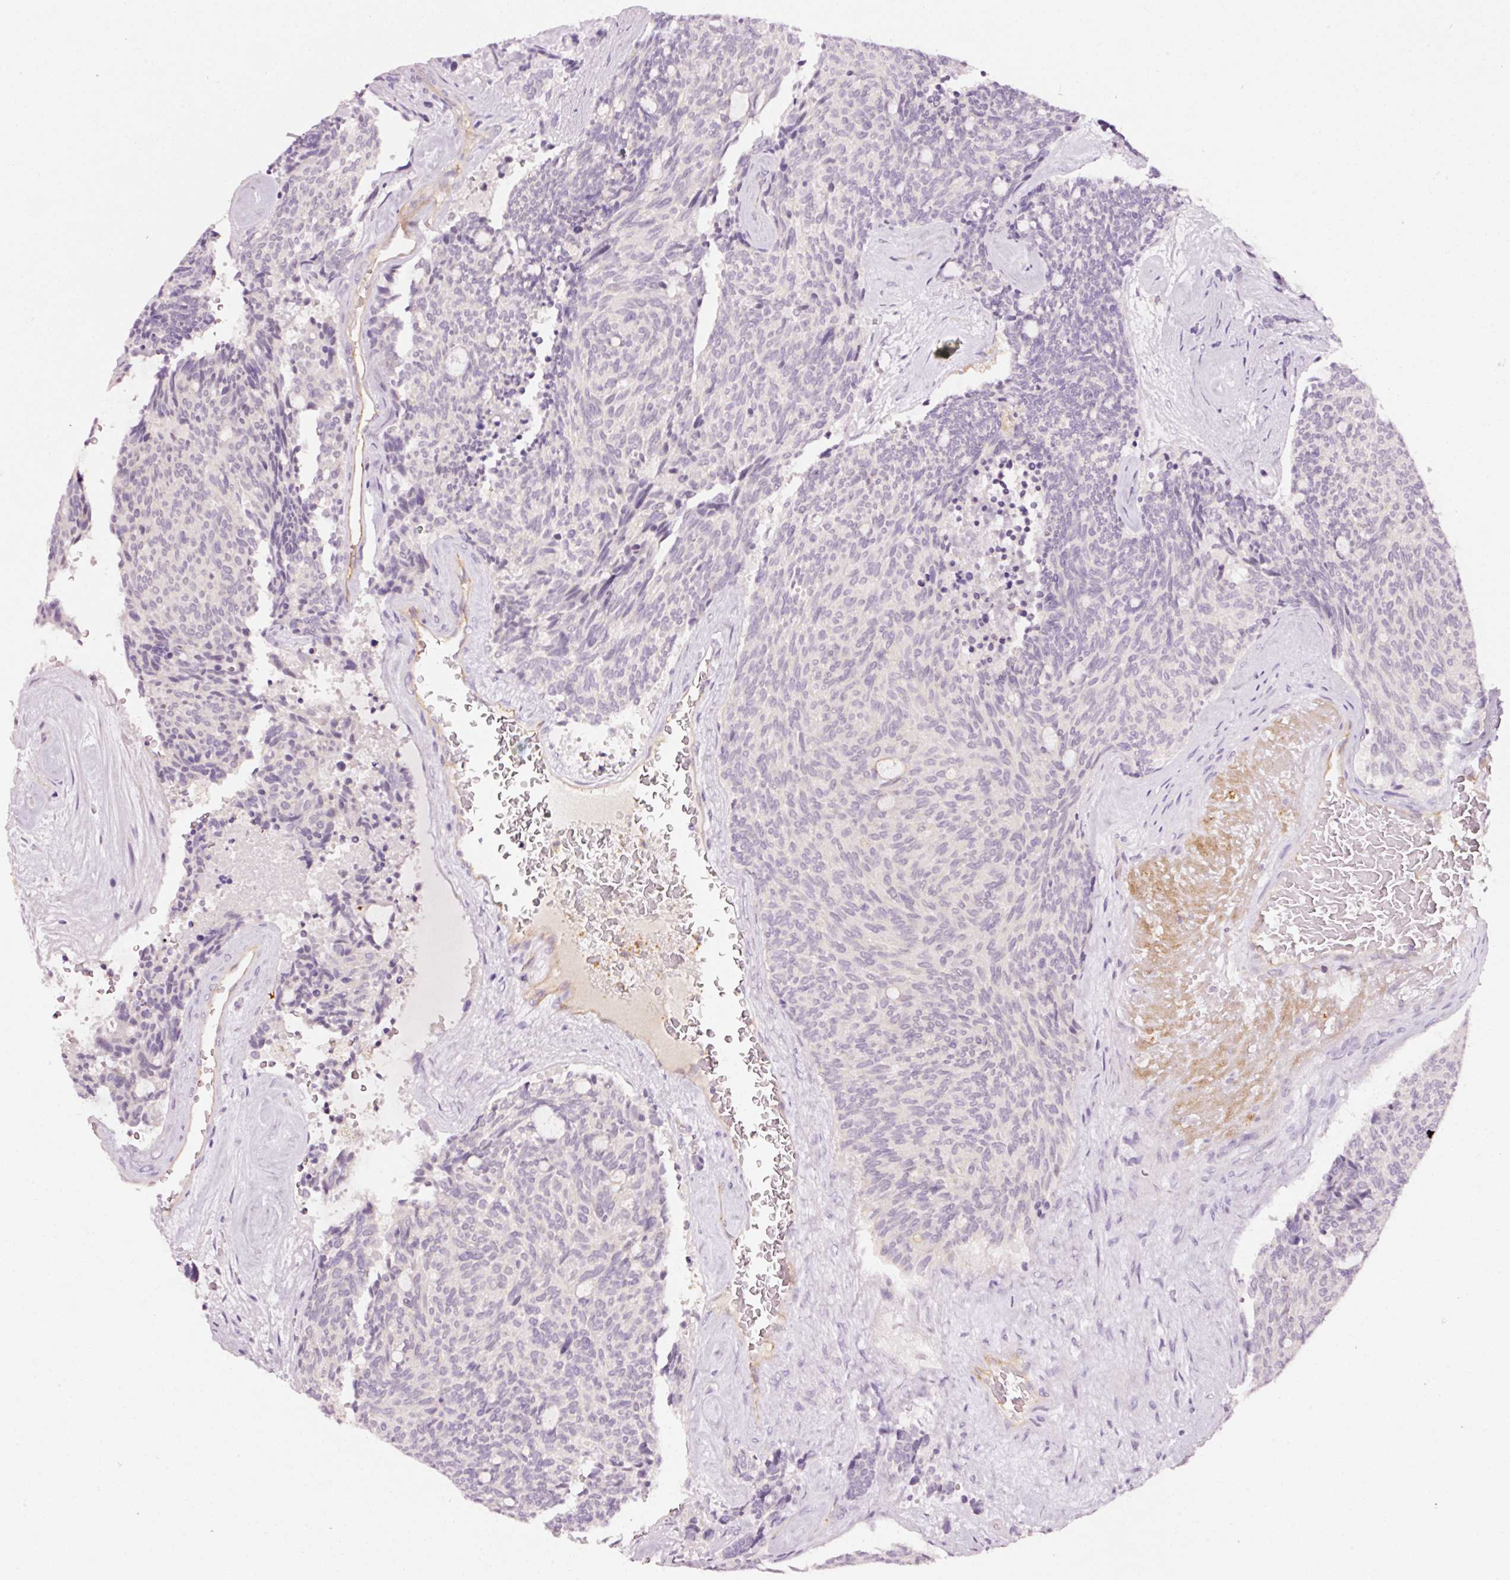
{"staining": {"intensity": "negative", "quantity": "none", "location": "none"}, "tissue": "carcinoid", "cell_type": "Tumor cells", "image_type": "cancer", "snomed": [{"axis": "morphology", "description": "Carcinoid, malignant, NOS"}, {"axis": "topography", "description": "Pancreas"}], "caption": "A micrograph of human carcinoid is negative for staining in tumor cells. The staining is performed using DAB brown chromogen with nuclei counter-stained in using hematoxylin.", "gene": "ABCB4", "patient": {"sex": "female", "age": 54}}